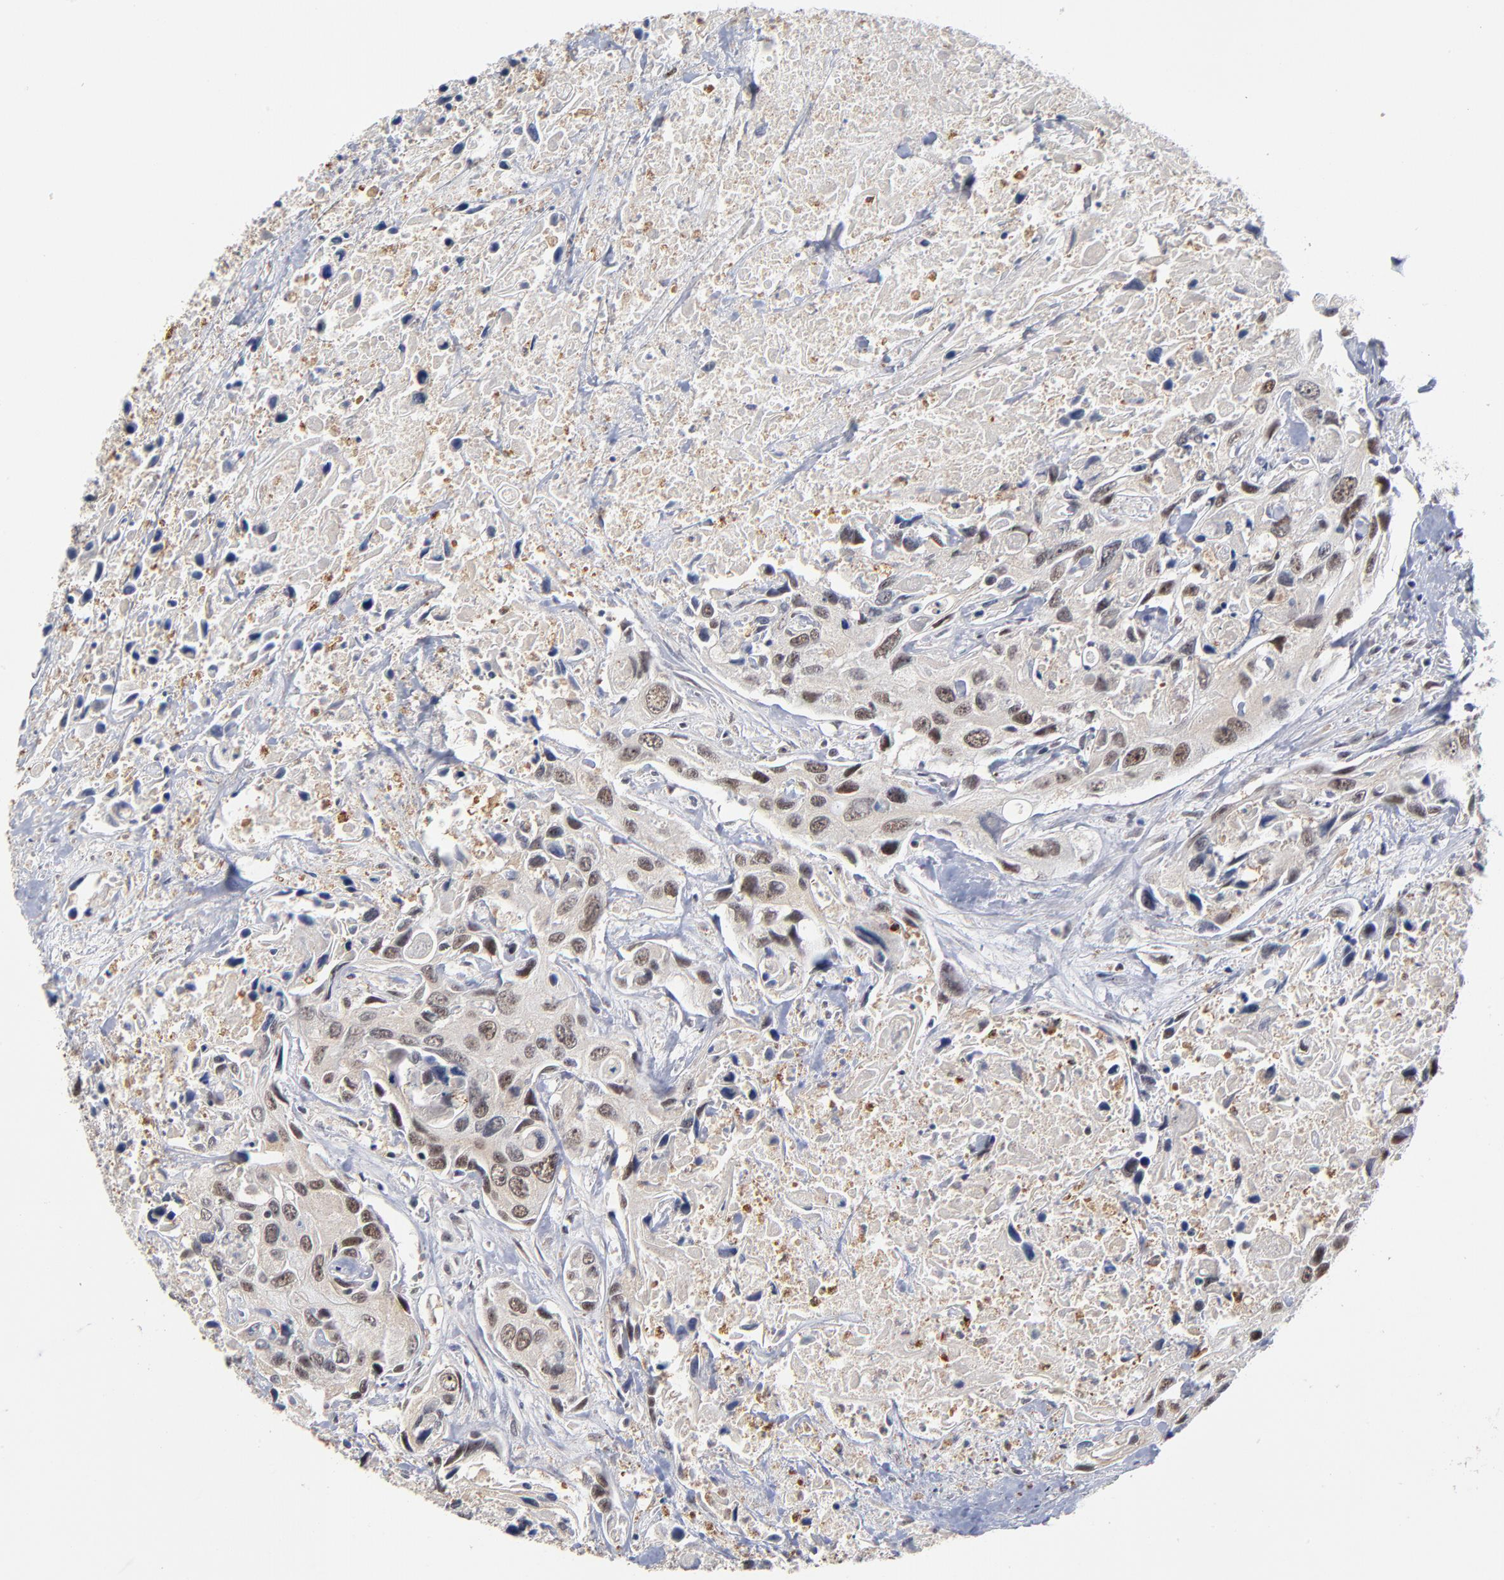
{"staining": {"intensity": "moderate", "quantity": ">75%", "location": "nuclear"}, "tissue": "urothelial cancer", "cell_type": "Tumor cells", "image_type": "cancer", "snomed": [{"axis": "morphology", "description": "Urothelial carcinoma, High grade"}, {"axis": "topography", "description": "Urinary bladder"}], "caption": "Urothelial cancer stained with IHC demonstrates moderate nuclear expression in approximately >75% of tumor cells. (DAB (3,3'-diaminobenzidine) IHC, brown staining for protein, blue staining for nuclei).", "gene": "ZNF419", "patient": {"sex": "male", "age": 71}}